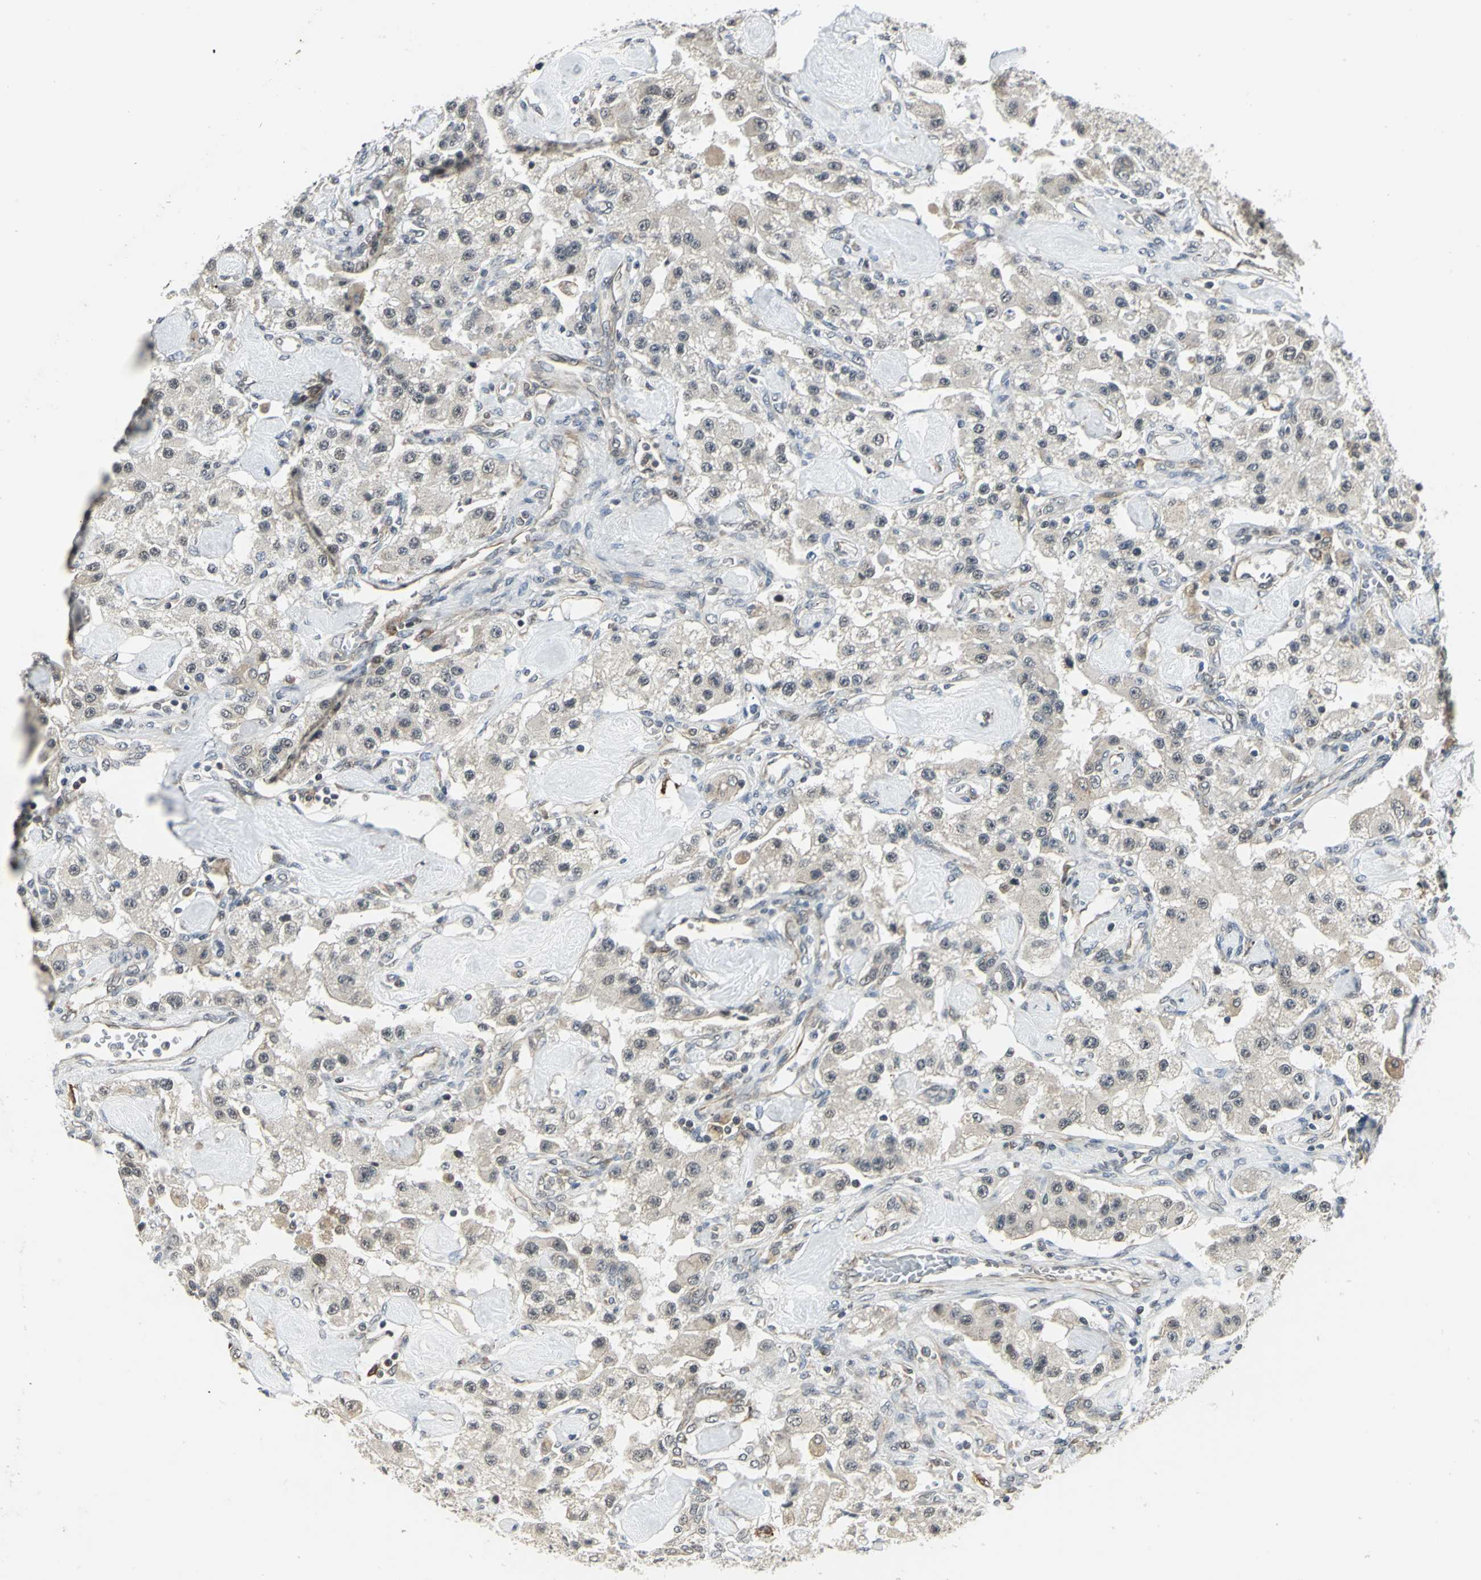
{"staining": {"intensity": "weak", "quantity": "25%-75%", "location": "cytoplasmic/membranous"}, "tissue": "carcinoid", "cell_type": "Tumor cells", "image_type": "cancer", "snomed": [{"axis": "morphology", "description": "Carcinoid, malignant, NOS"}, {"axis": "topography", "description": "Pancreas"}], "caption": "Brown immunohistochemical staining in human malignant carcinoid displays weak cytoplasmic/membranous positivity in about 25%-75% of tumor cells.", "gene": "PLAGL2", "patient": {"sex": "male", "age": 41}}